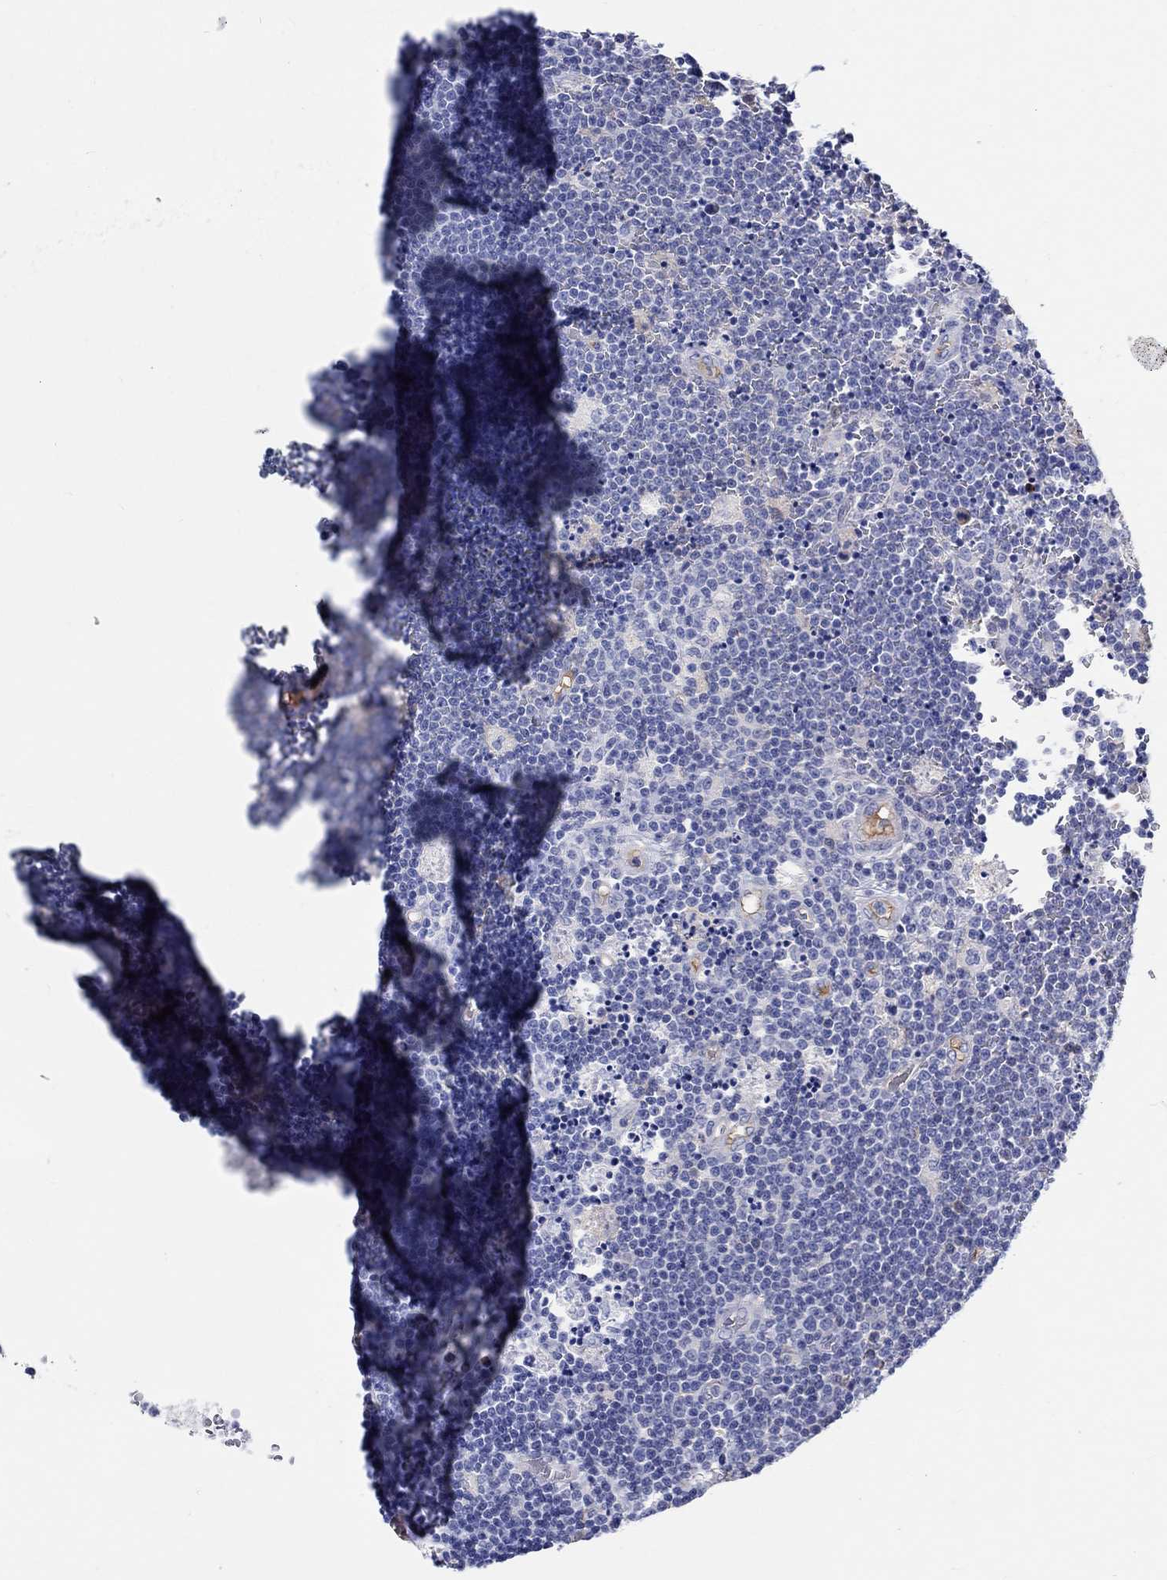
{"staining": {"intensity": "negative", "quantity": "none", "location": "none"}, "tissue": "lymphoma", "cell_type": "Tumor cells", "image_type": "cancer", "snomed": [{"axis": "morphology", "description": "Malignant lymphoma, non-Hodgkin's type, Low grade"}, {"axis": "topography", "description": "Brain"}], "caption": "Immunohistochemistry (IHC) photomicrograph of neoplastic tissue: human lymphoma stained with DAB (3,3'-diaminobenzidine) displays no significant protein expression in tumor cells.", "gene": "CDY2B", "patient": {"sex": "female", "age": 66}}